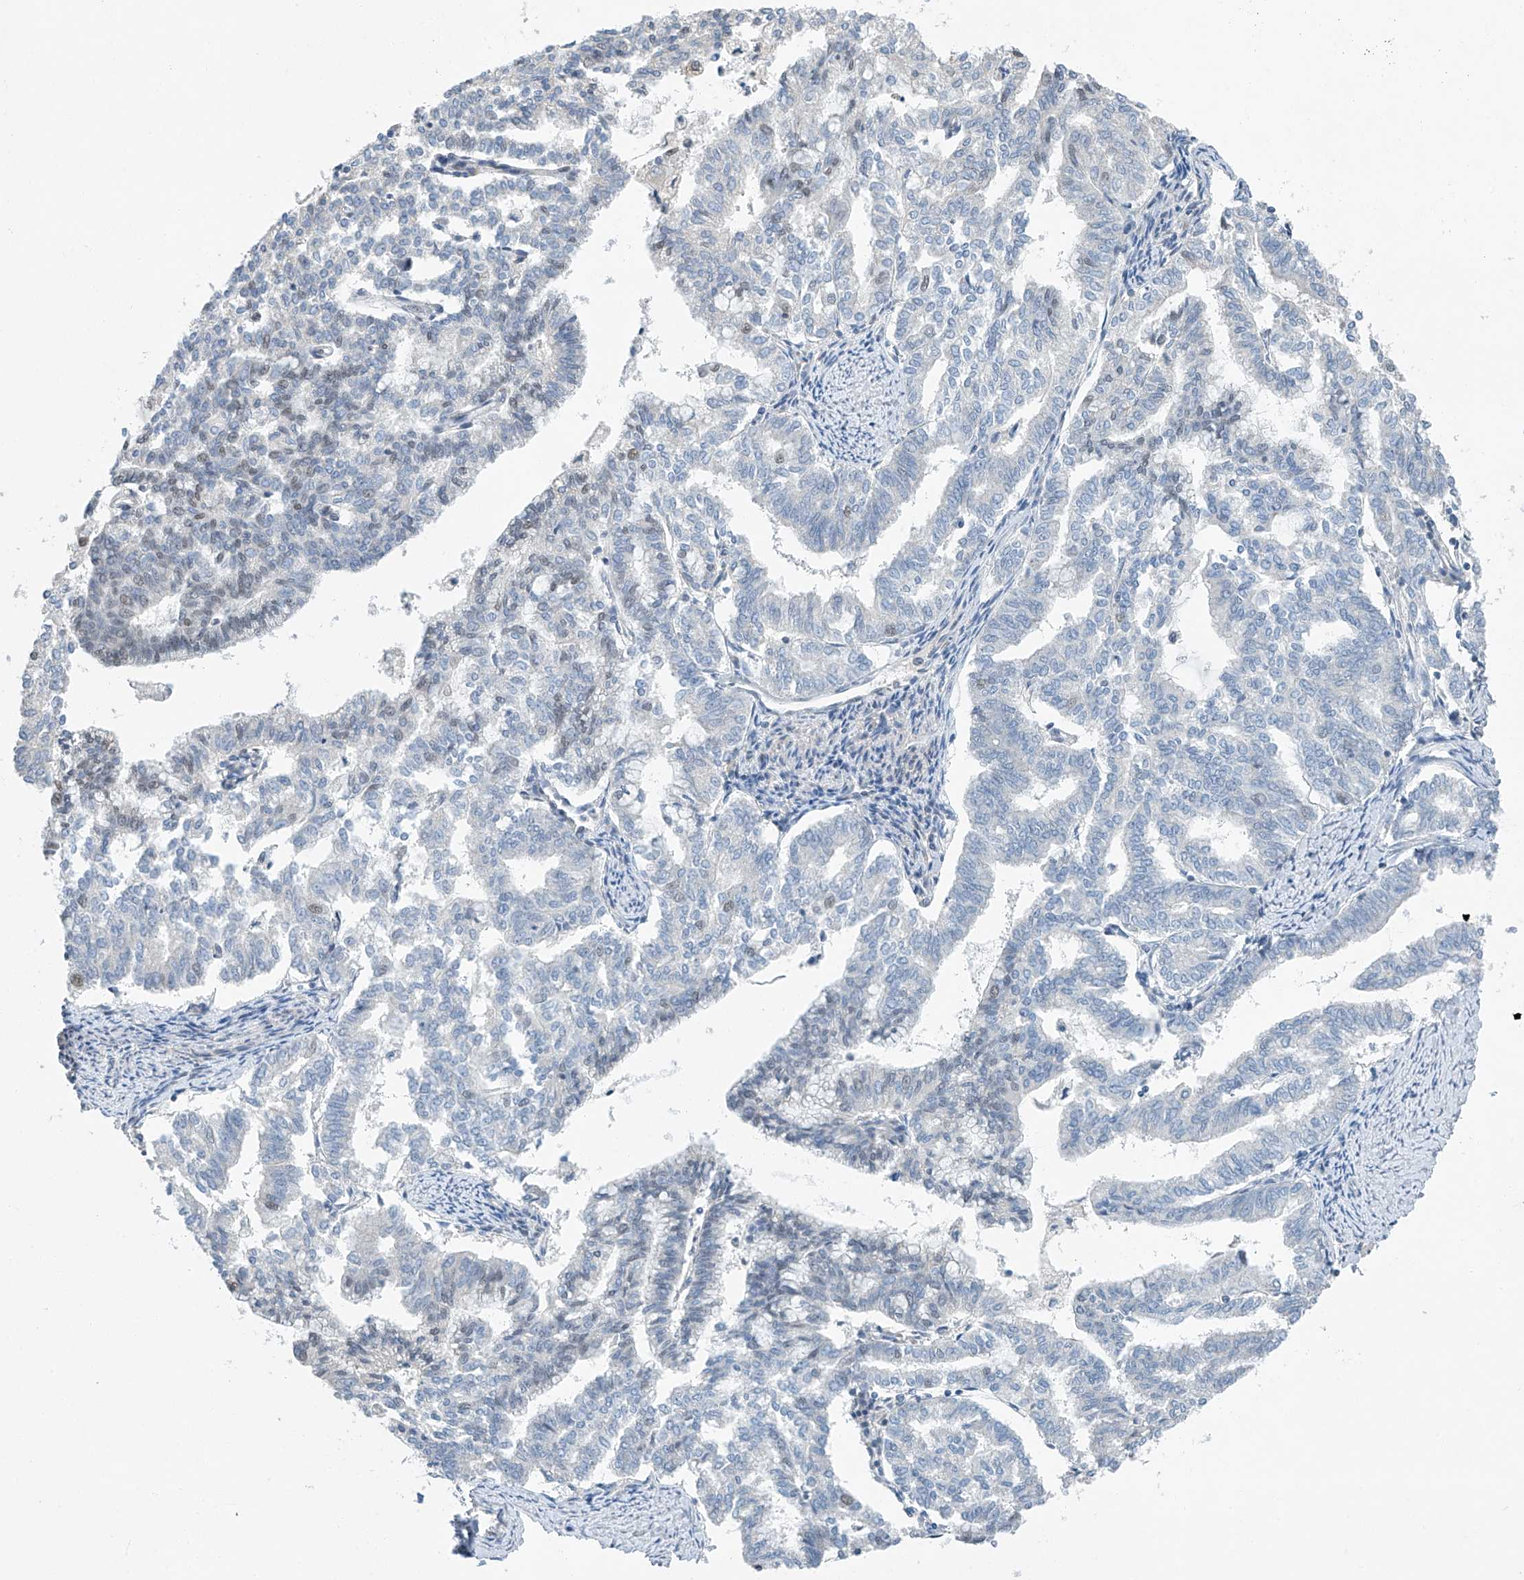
{"staining": {"intensity": "negative", "quantity": "none", "location": "none"}, "tissue": "endometrial cancer", "cell_type": "Tumor cells", "image_type": "cancer", "snomed": [{"axis": "morphology", "description": "Adenocarcinoma, NOS"}, {"axis": "topography", "description": "Endometrium"}], "caption": "Protein analysis of endometrial adenocarcinoma exhibits no significant staining in tumor cells. Brightfield microscopy of immunohistochemistry stained with DAB (brown) and hematoxylin (blue), captured at high magnification.", "gene": "TAF8", "patient": {"sex": "female", "age": 79}}